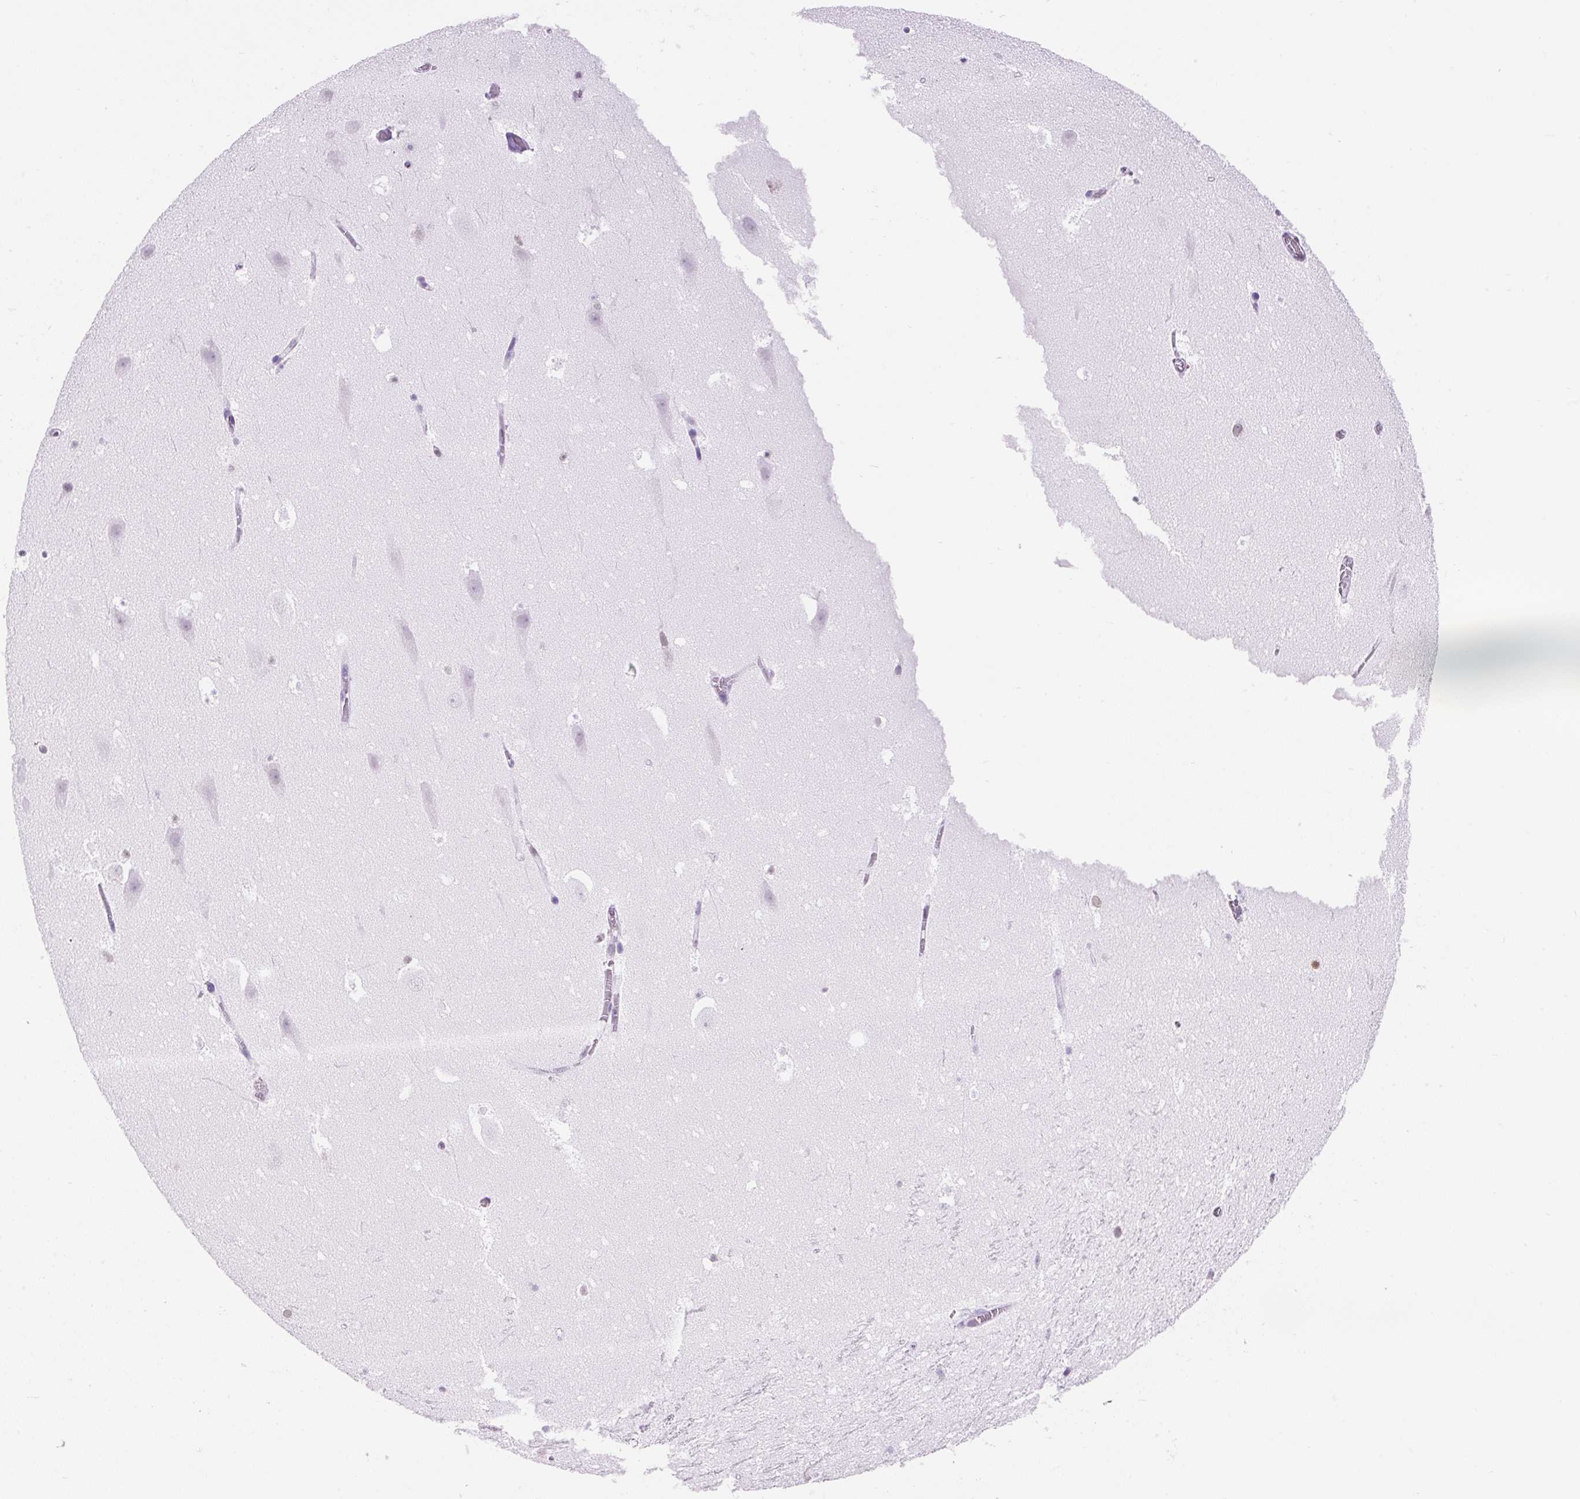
{"staining": {"intensity": "negative", "quantity": "none", "location": "none"}, "tissue": "hippocampus", "cell_type": "Glial cells", "image_type": "normal", "snomed": [{"axis": "morphology", "description": "Normal tissue, NOS"}, {"axis": "topography", "description": "Hippocampus"}], "caption": "A histopathology image of hippocampus stained for a protein demonstrates no brown staining in glial cells. (Brightfield microscopy of DAB IHC at high magnification).", "gene": "VPREB1", "patient": {"sex": "female", "age": 42}}